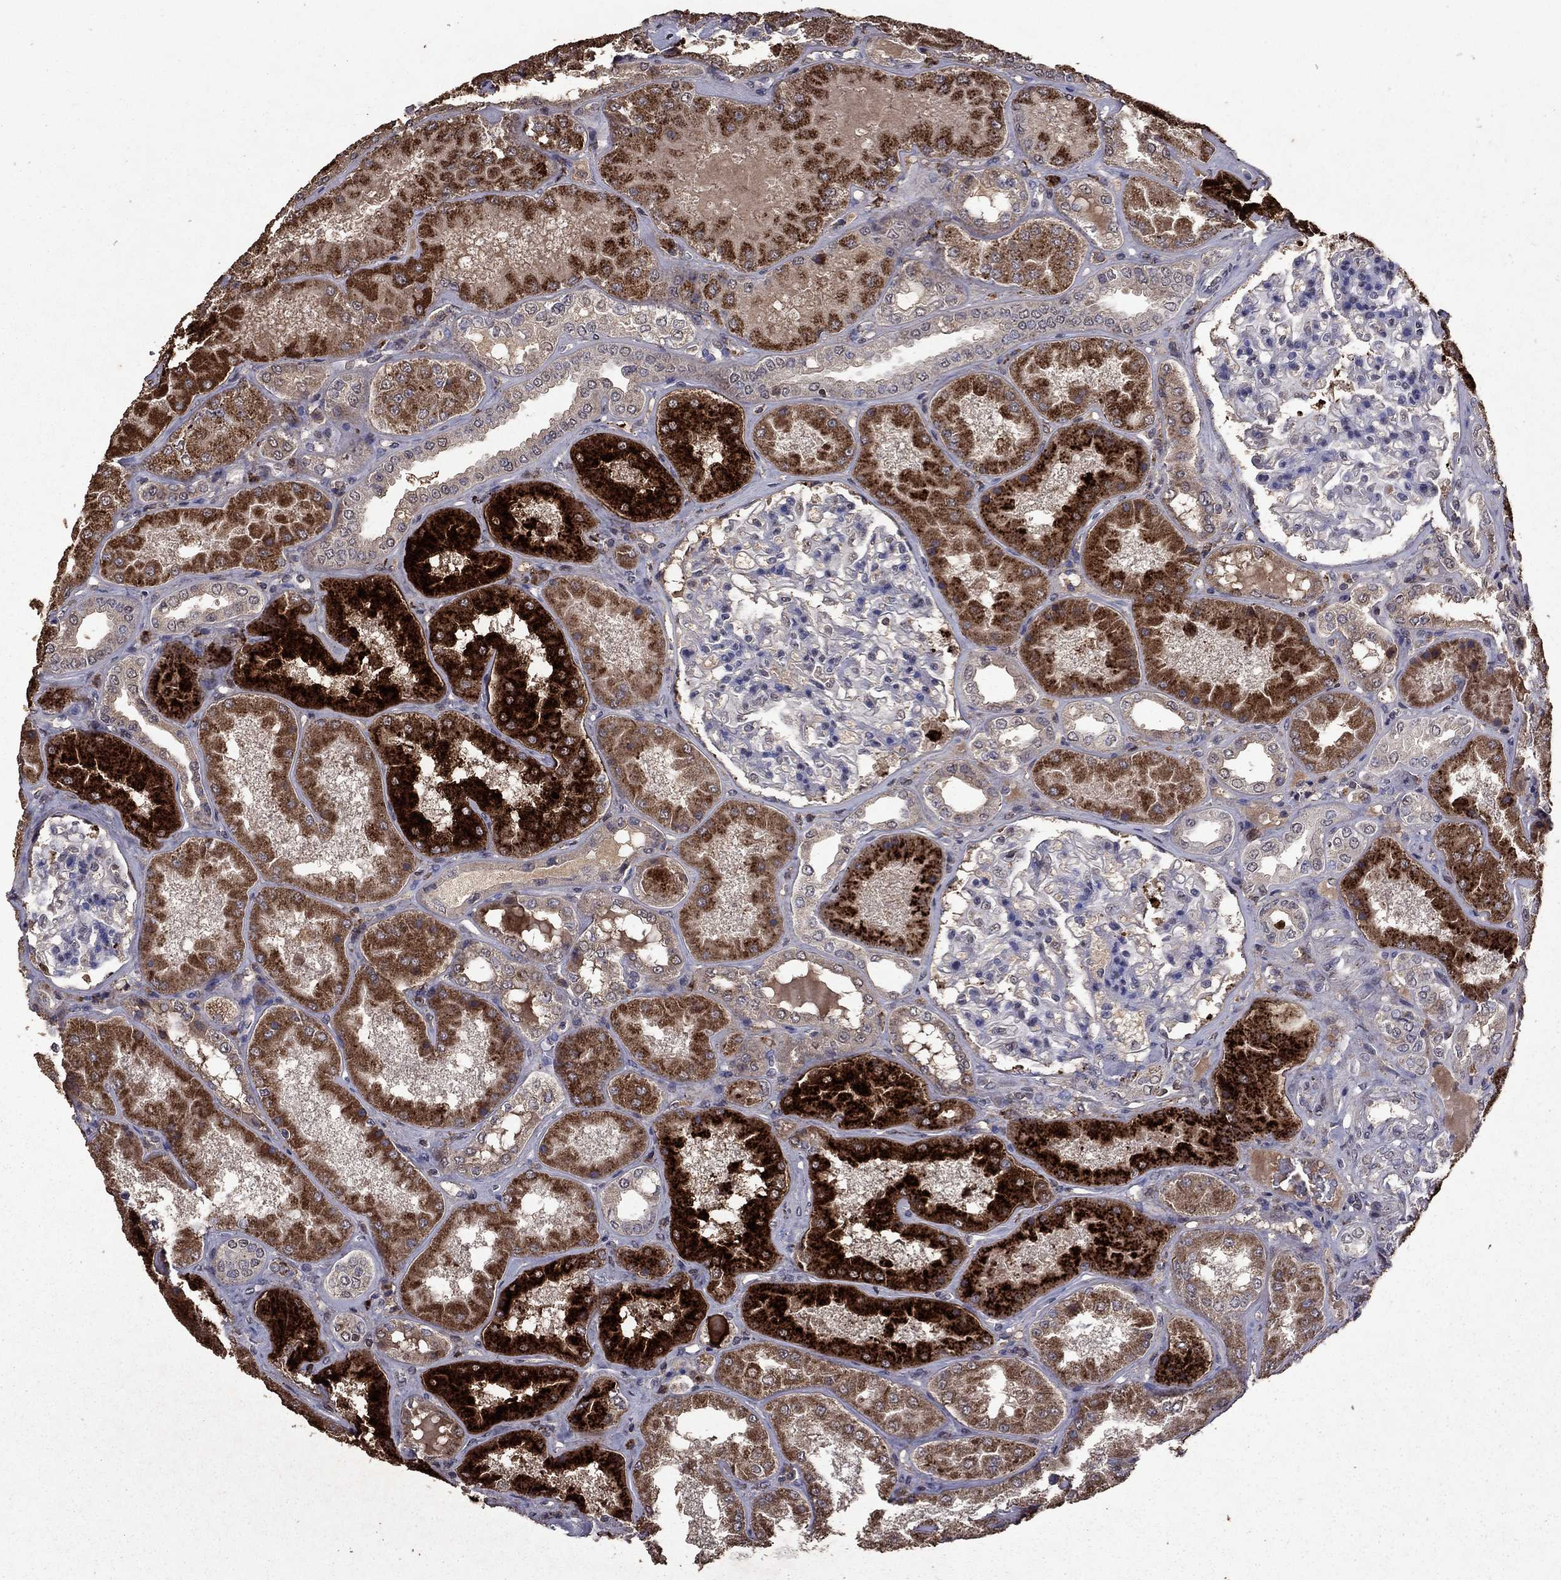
{"staining": {"intensity": "negative", "quantity": "none", "location": "none"}, "tissue": "kidney", "cell_type": "Cells in glomeruli", "image_type": "normal", "snomed": [{"axis": "morphology", "description": "Normal tissue, NOS"}, {"axis": "topography", "description": "Kidney"}], "caption": "DAB immunohistochemical staining of normal kidney reveals no significant expression in cells in glomeruli. (DAB IHC with hematoxylin counter stain).", "gene": "SERPINA5", "patient": {"sex": "female", "age": 56}}